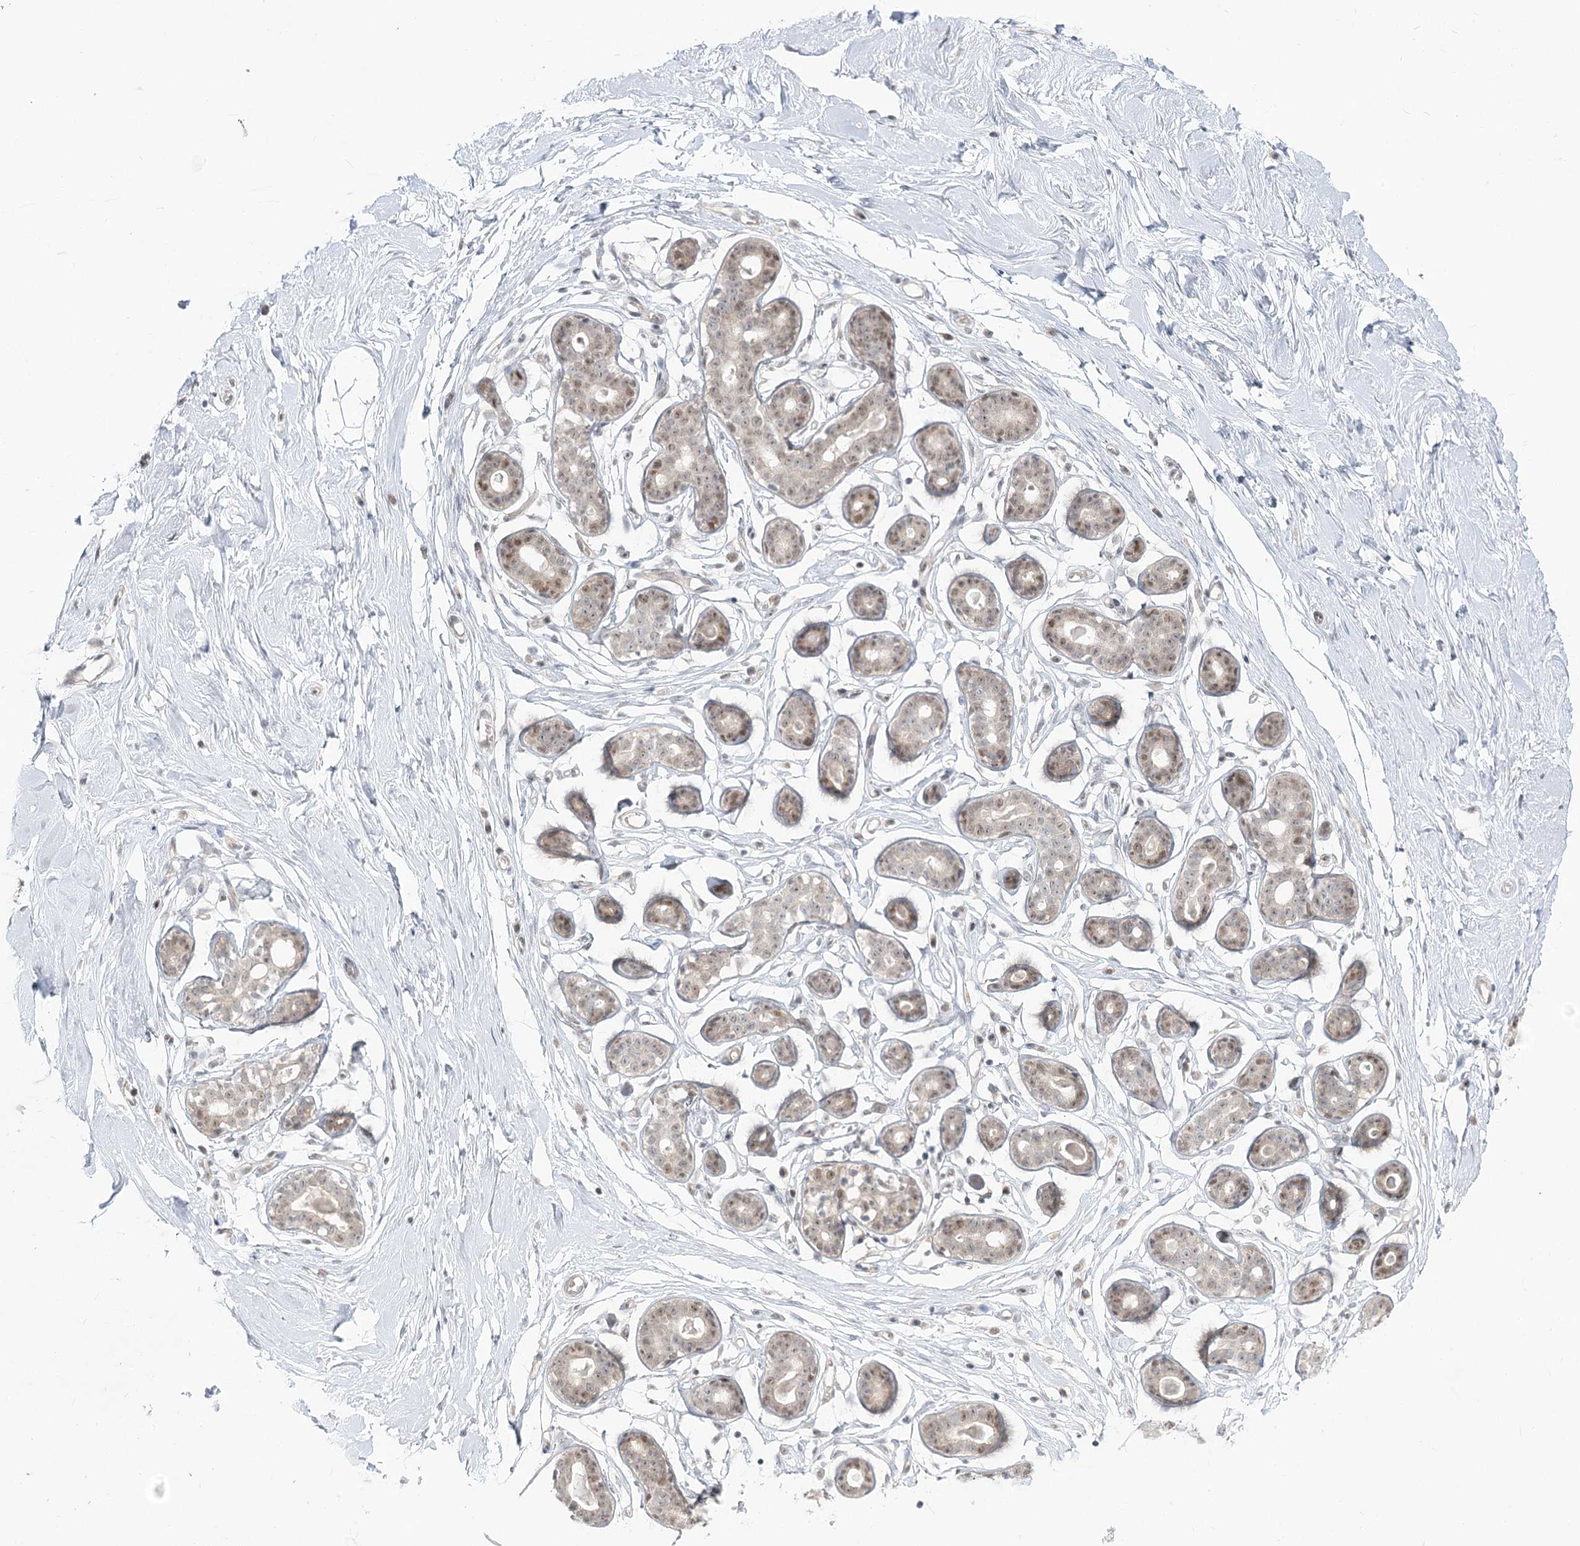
{"staining": {"intensity": "negative", "quantity": "none", "location": "none"}, "tissue": "breast", "cell_type": "Adipocytes", "image_type": "normal", "snomed": [{"axis": "morphology", "description": "Normal tissue, NOS"}, {"axis": "morphology", "description": "Adenoma, NOS"}, {"axis": "topography", "description": "Breast"}], "caption": "IHC photomicrograph of benign breast stained for a protein (brown), which exhibits no positivity in adipocytes. (Immunohistochemistry, brightfield microscopy, high magnification).", "gene": "R3HCC1L", "patient": {"sex": "female", "age": 23}}